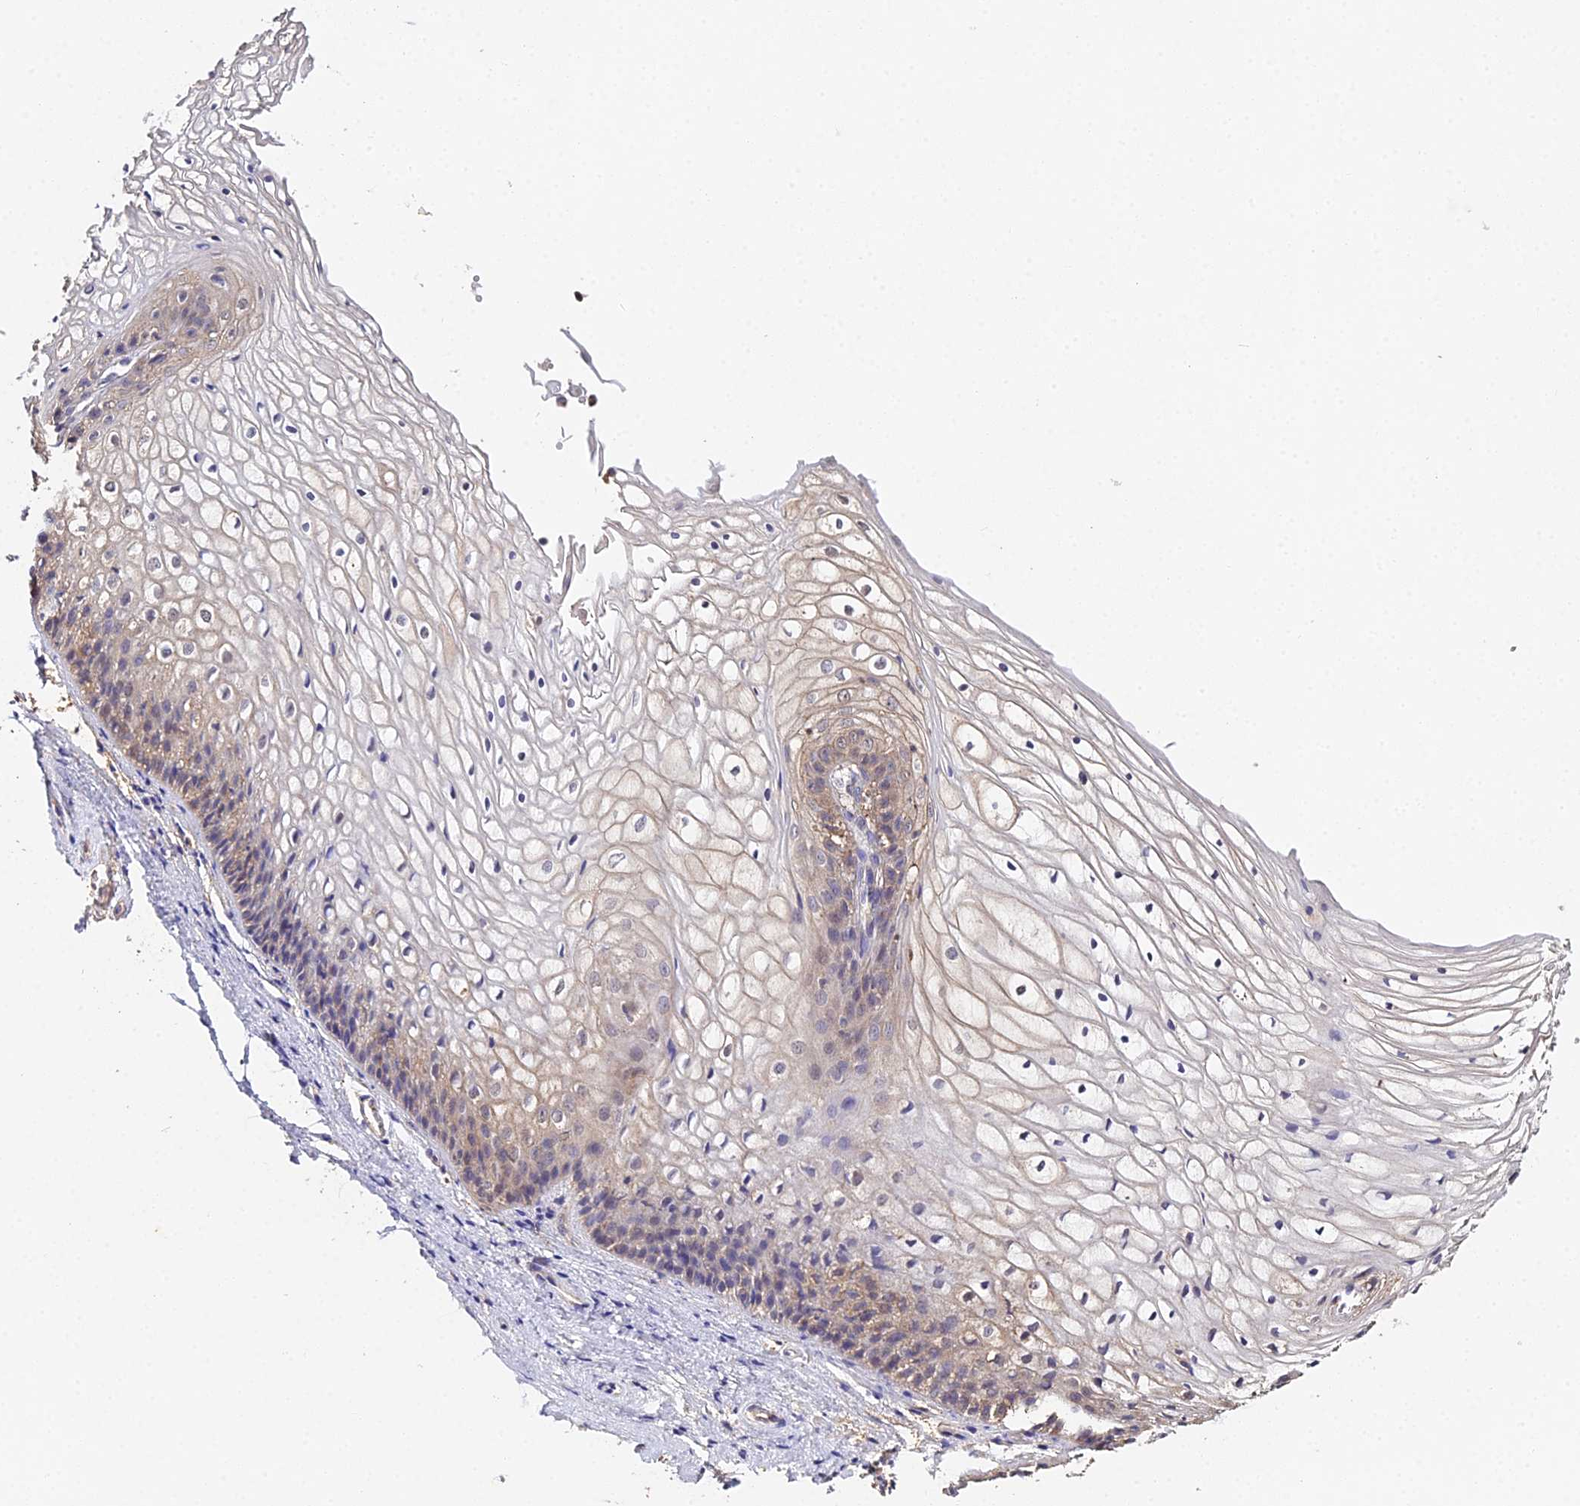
{"staining": {"intensity": "negative", "quantity": "none", "location": "none"}, "tissue": "vagina", "cell_type": "Squamous epithelial cells", "image_type": "normal", "snomed": [{"axis": "morphology", "description": "Normal tissue, NOS"}, {"axis": "topography", "description": "Vagina"}], "caption": "This is an immunohistochemistry (IHC) image of unremarkable vagina. There is no staining in squamous epithelial cells.", "gene": "FBP1", "patient": {"sex": "female", "age": 34}}